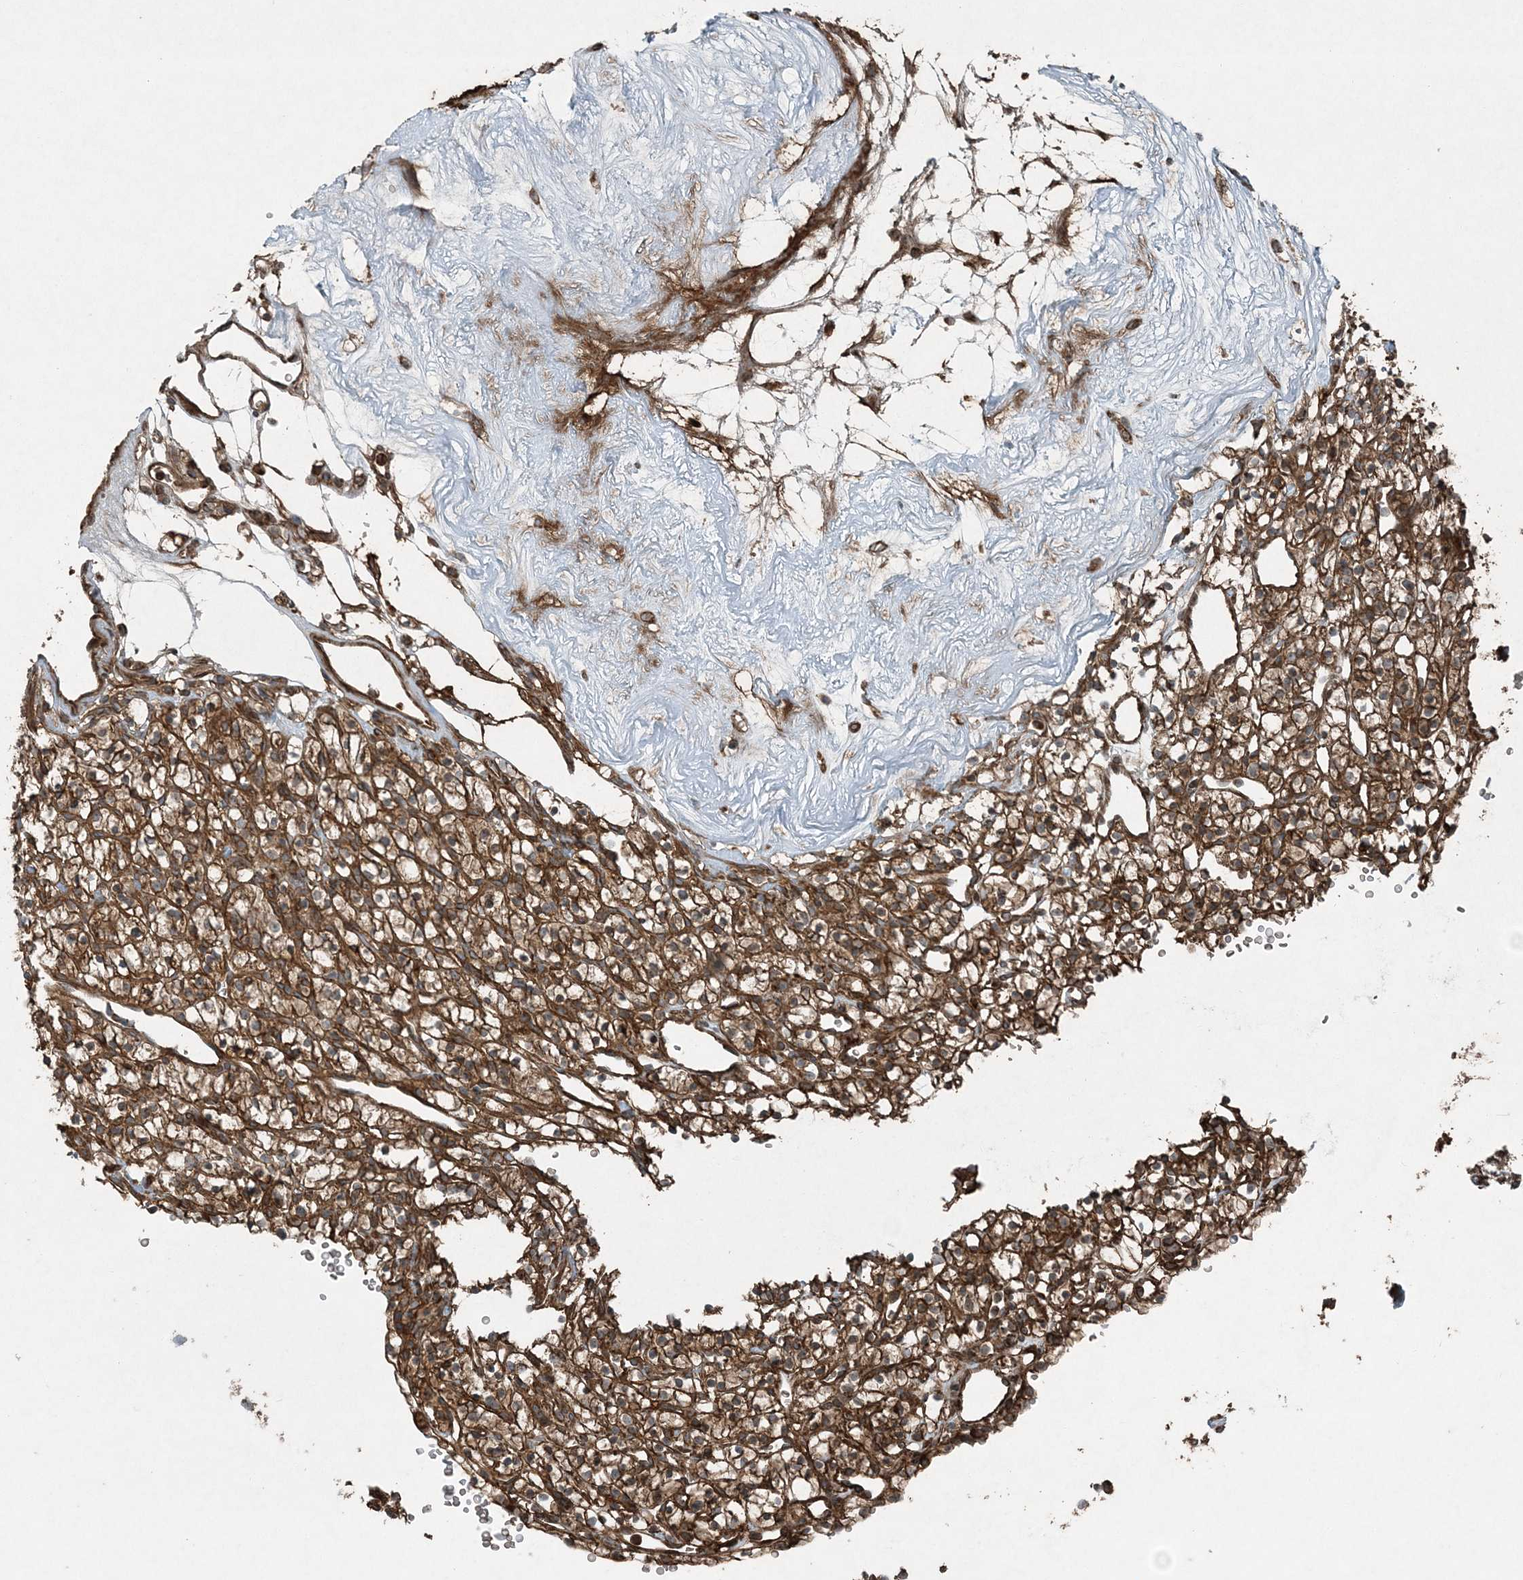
{"staining": {"intensity": "strong", "quantity": ">75%", "location": "cytoplasmic/membranous"}, "tissue": "renal cancer", "cell_type": "Tumor cells", "image_type": "cancer", "snomed": [{"axis": "morphology", "description": "Adenocarcinoma, NOS"}, {"axis": "topography", "description": "Kidney"}], "caption": "Strong cytoplasmic/membranous positivity is identified in approximately >75% of tumor cells in renal adenocarcinoma.", "gene": "COPS7B", "patient": {"sex": "female", "age": 57}}